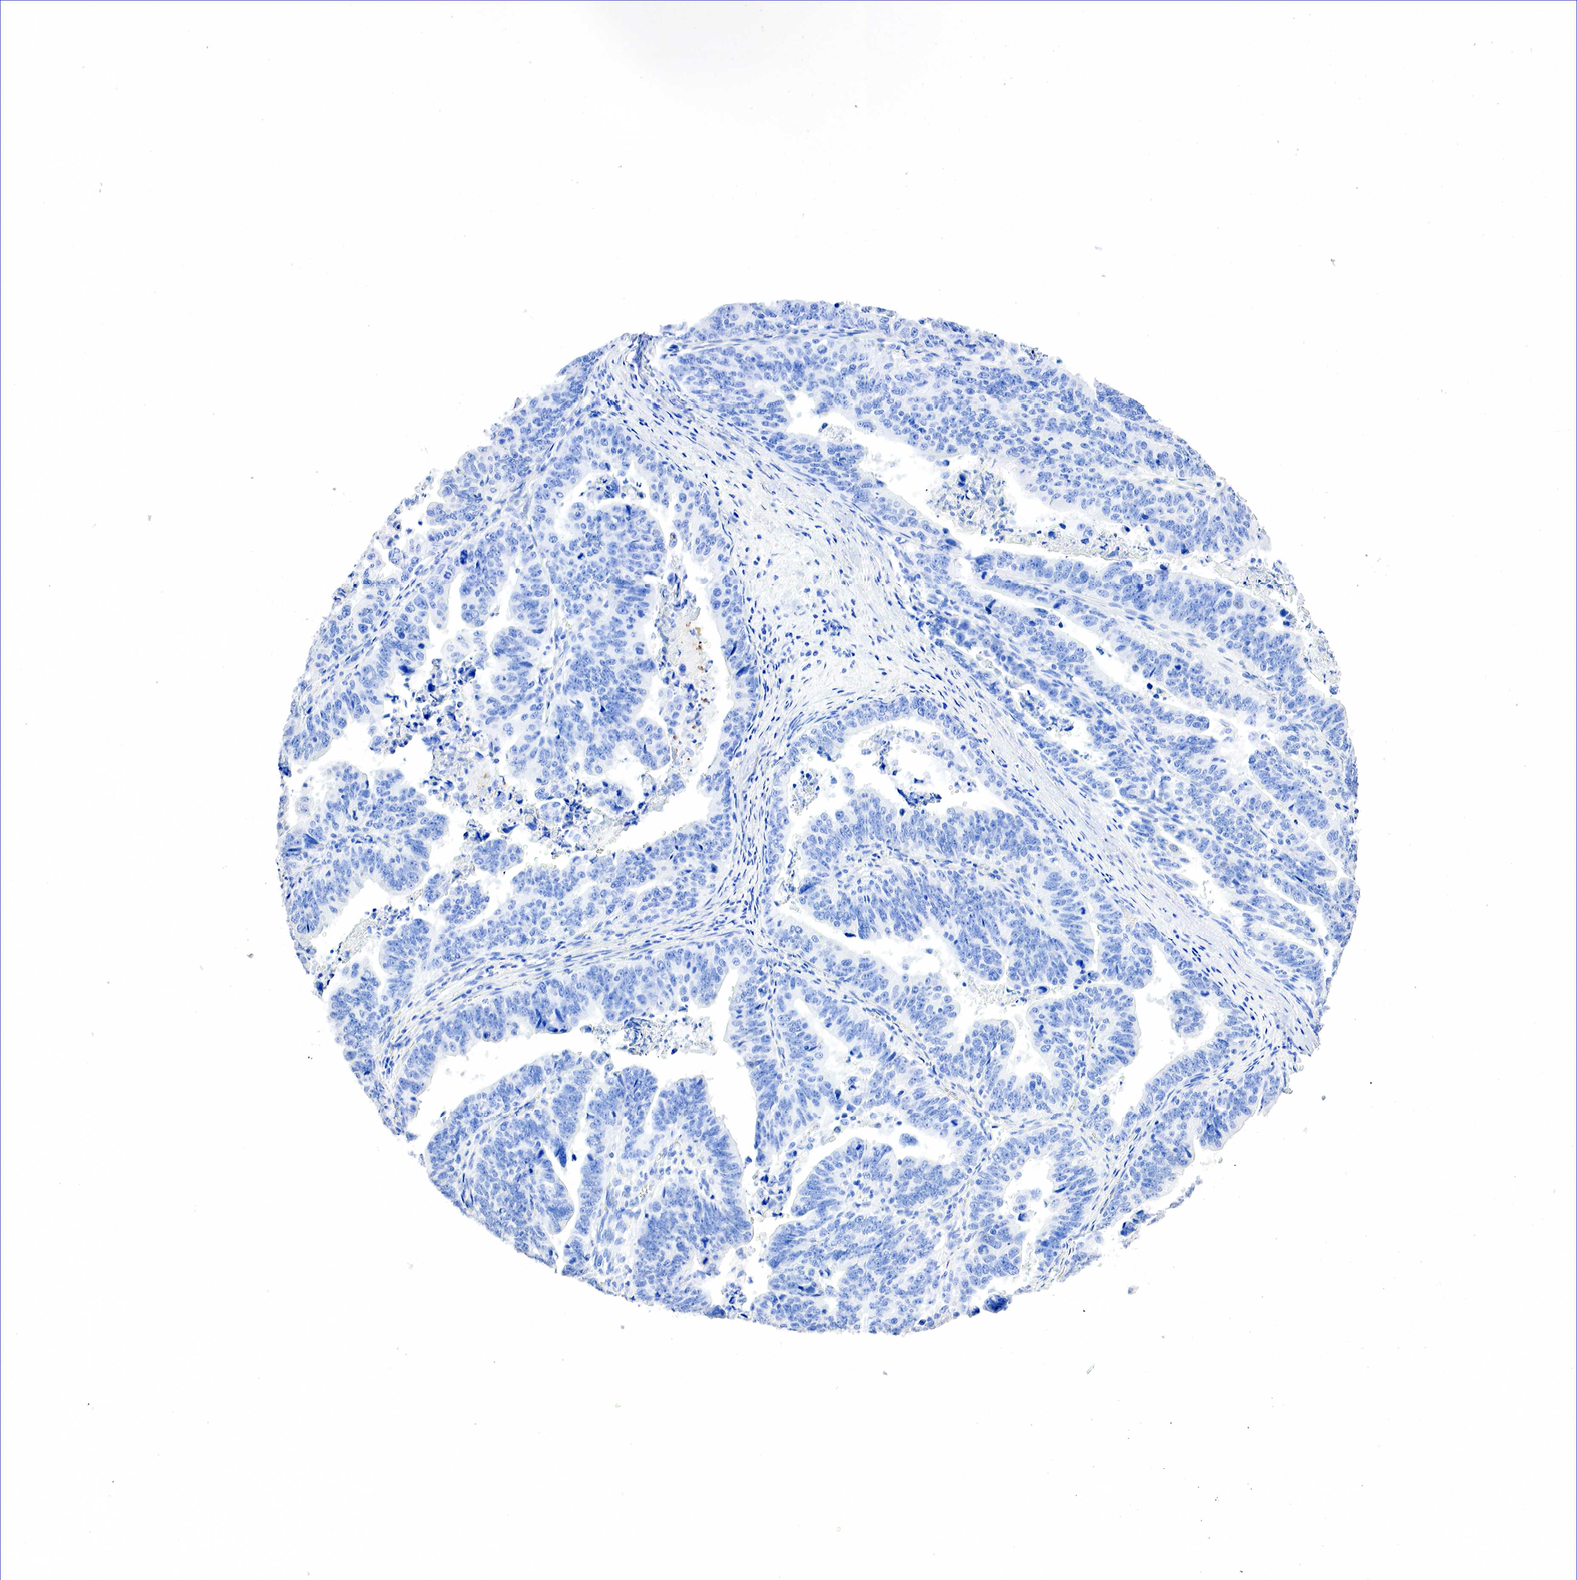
{"staining": {"intensity": "negative", "quantity": "none", "location": "none"}, "tissue": "stomach cancer", "cell_type": "Tumor cells", "image_type": "cancer", "snomed": [{"axis": "morphology", "description": "Adenocarcinoma, NOS"}, {"axis": "topography", "description": "Stomach, upper"}], "caption": "Tumor cells are negative for brown protein staining in stomach cancer. The staining was performed using DAB (3,3'-diaminobenzidine) to visualize the protein expression in brown, while the nuclei were stained in blue with hematoxylin (Magnification: 20x).", "gene": "SST", "patient": {"sex": "female", "age": 50}}